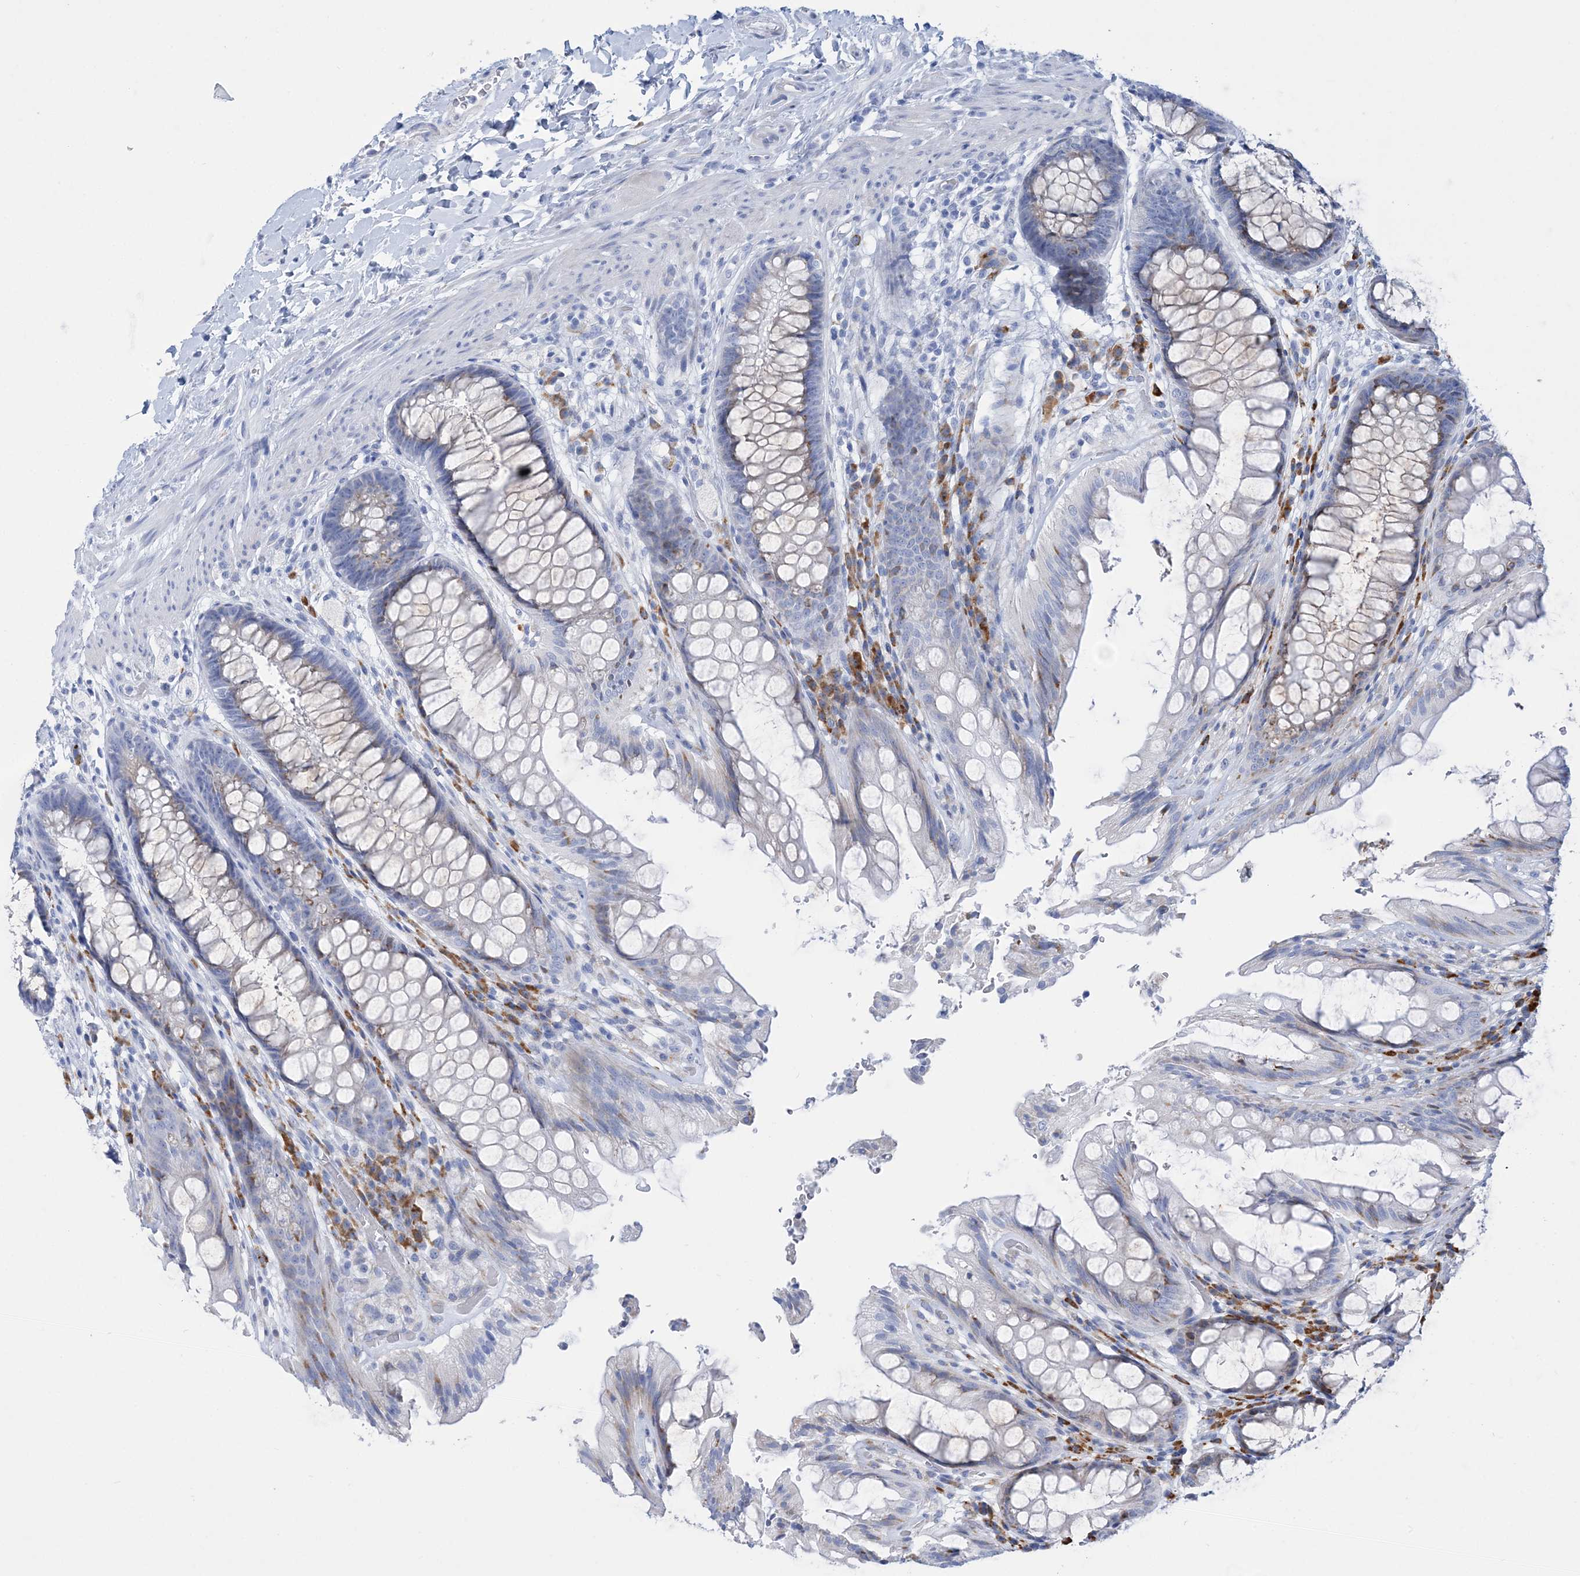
{"staining": {"intensity": "weak", "quantity": "25%-75%", "location": "cytoplasmic/membranous"}, "tissue": "rectum", "cell_type": "Glandular cells", "image_type": "normal", "snomed": [{"axis": "morphology", "description": "Normal tissue, NOS"}, {"axis": "topography", "description": "Rectum"}], "caption": "Rectum stained with immunohistochemistry shows weak cytoplasmic/membranous expression in approximately 25%-75% of glandular cells. The staining was performed using DAB (3,3'-diaminobenzidine), with brown indicating positive protein expression. Nuclei are stained blue with hematoxylin.", "gene": "TSPYL6", "patient": {"sex": "female", "age": 46}}